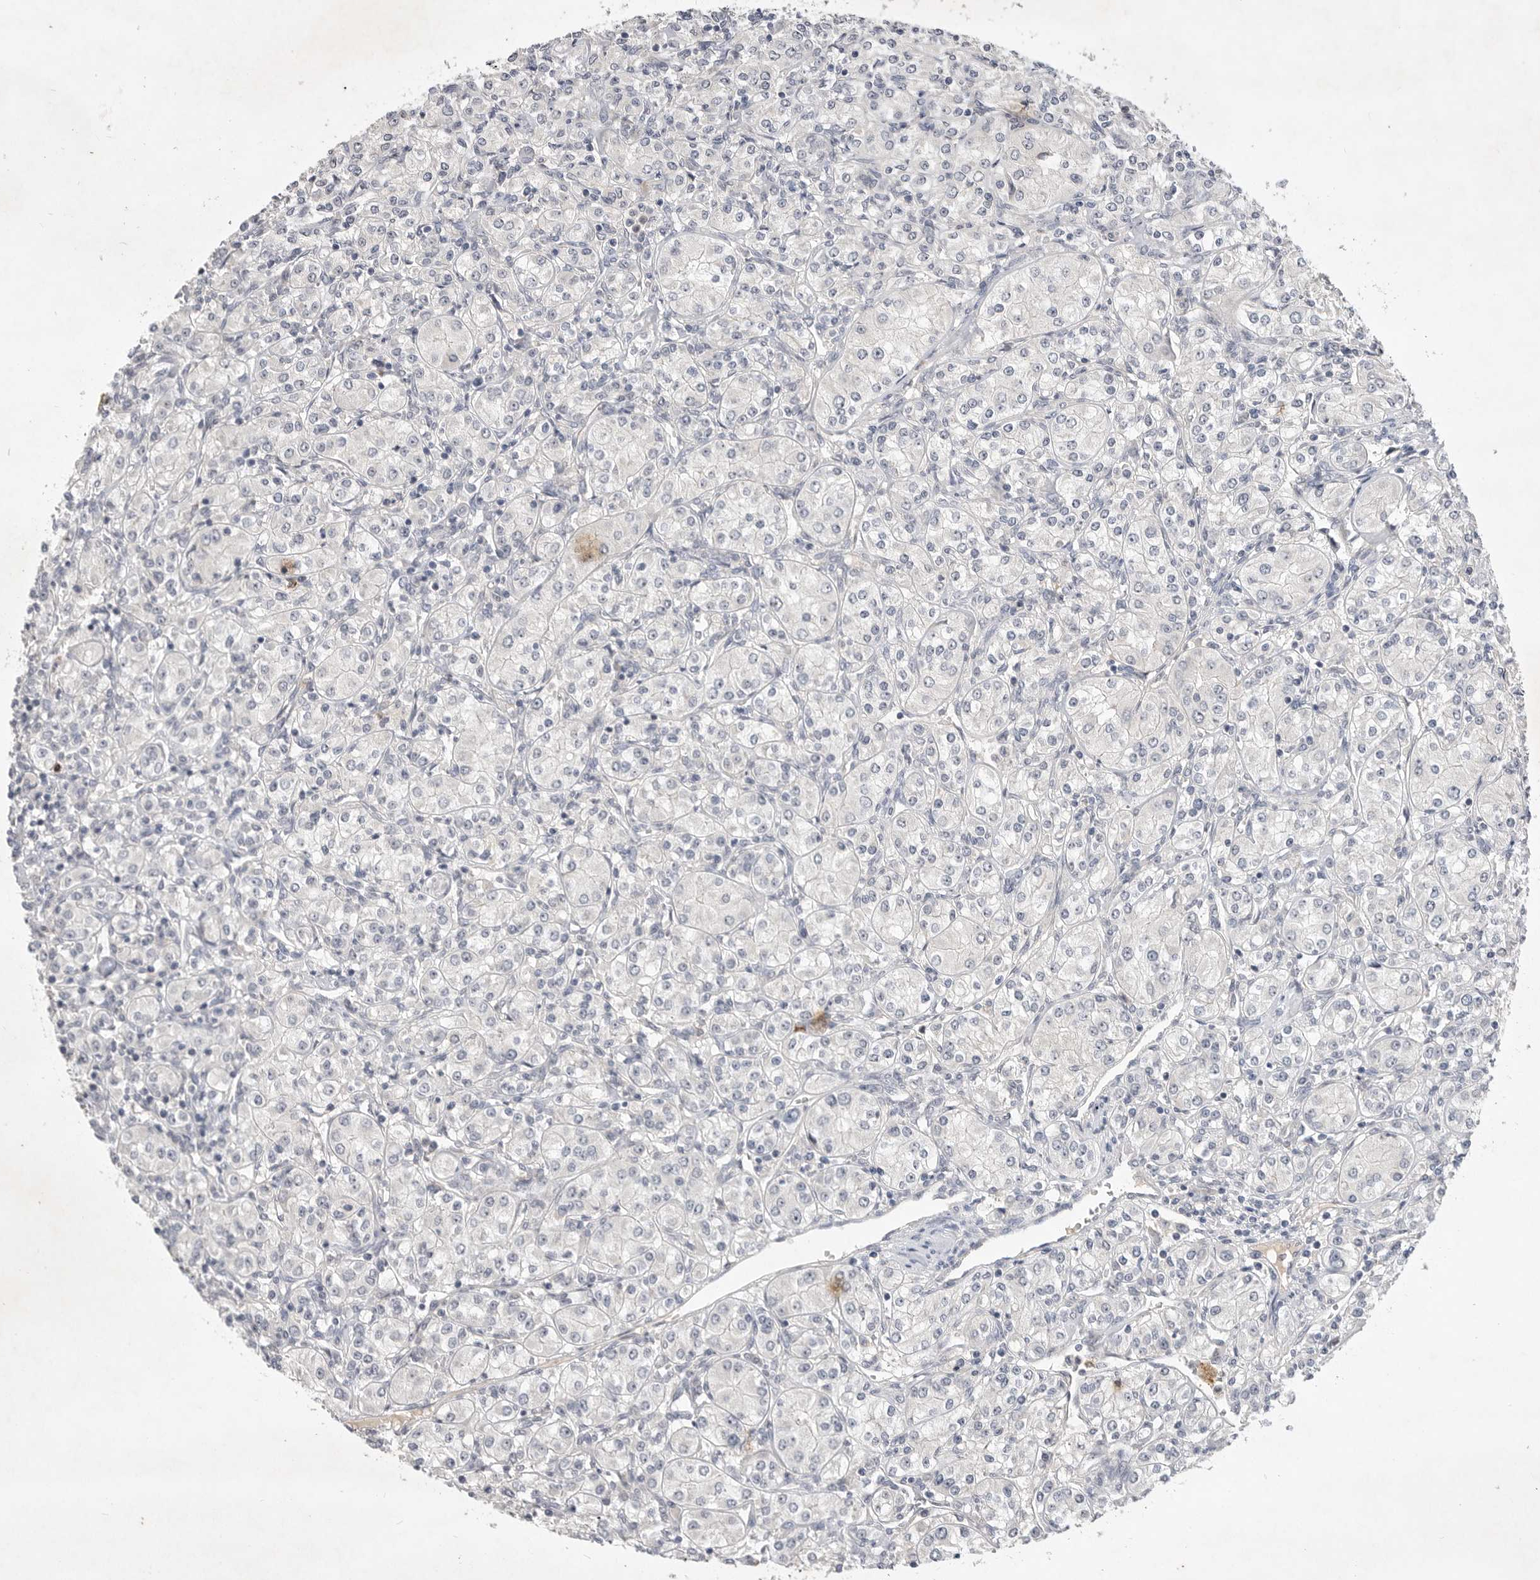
{"staining": {"intensity": "negative", "quantity": "none", "location": "none"}, "tissue": "renal cancer", "cell_type": "Tumor cells", "image_type": "cancer", "snomed": [{"axis": "morphology", "description": "Adenocarcinoma, NOS"}, {"axis": "topography", "description": "Kidney"}], "caption": "Renal cancer stained for a protein using immunohistochemistry shows no staining tumor cells.", "gene": "ITGAD", "patient": {"sex": "male", "age": 77}}